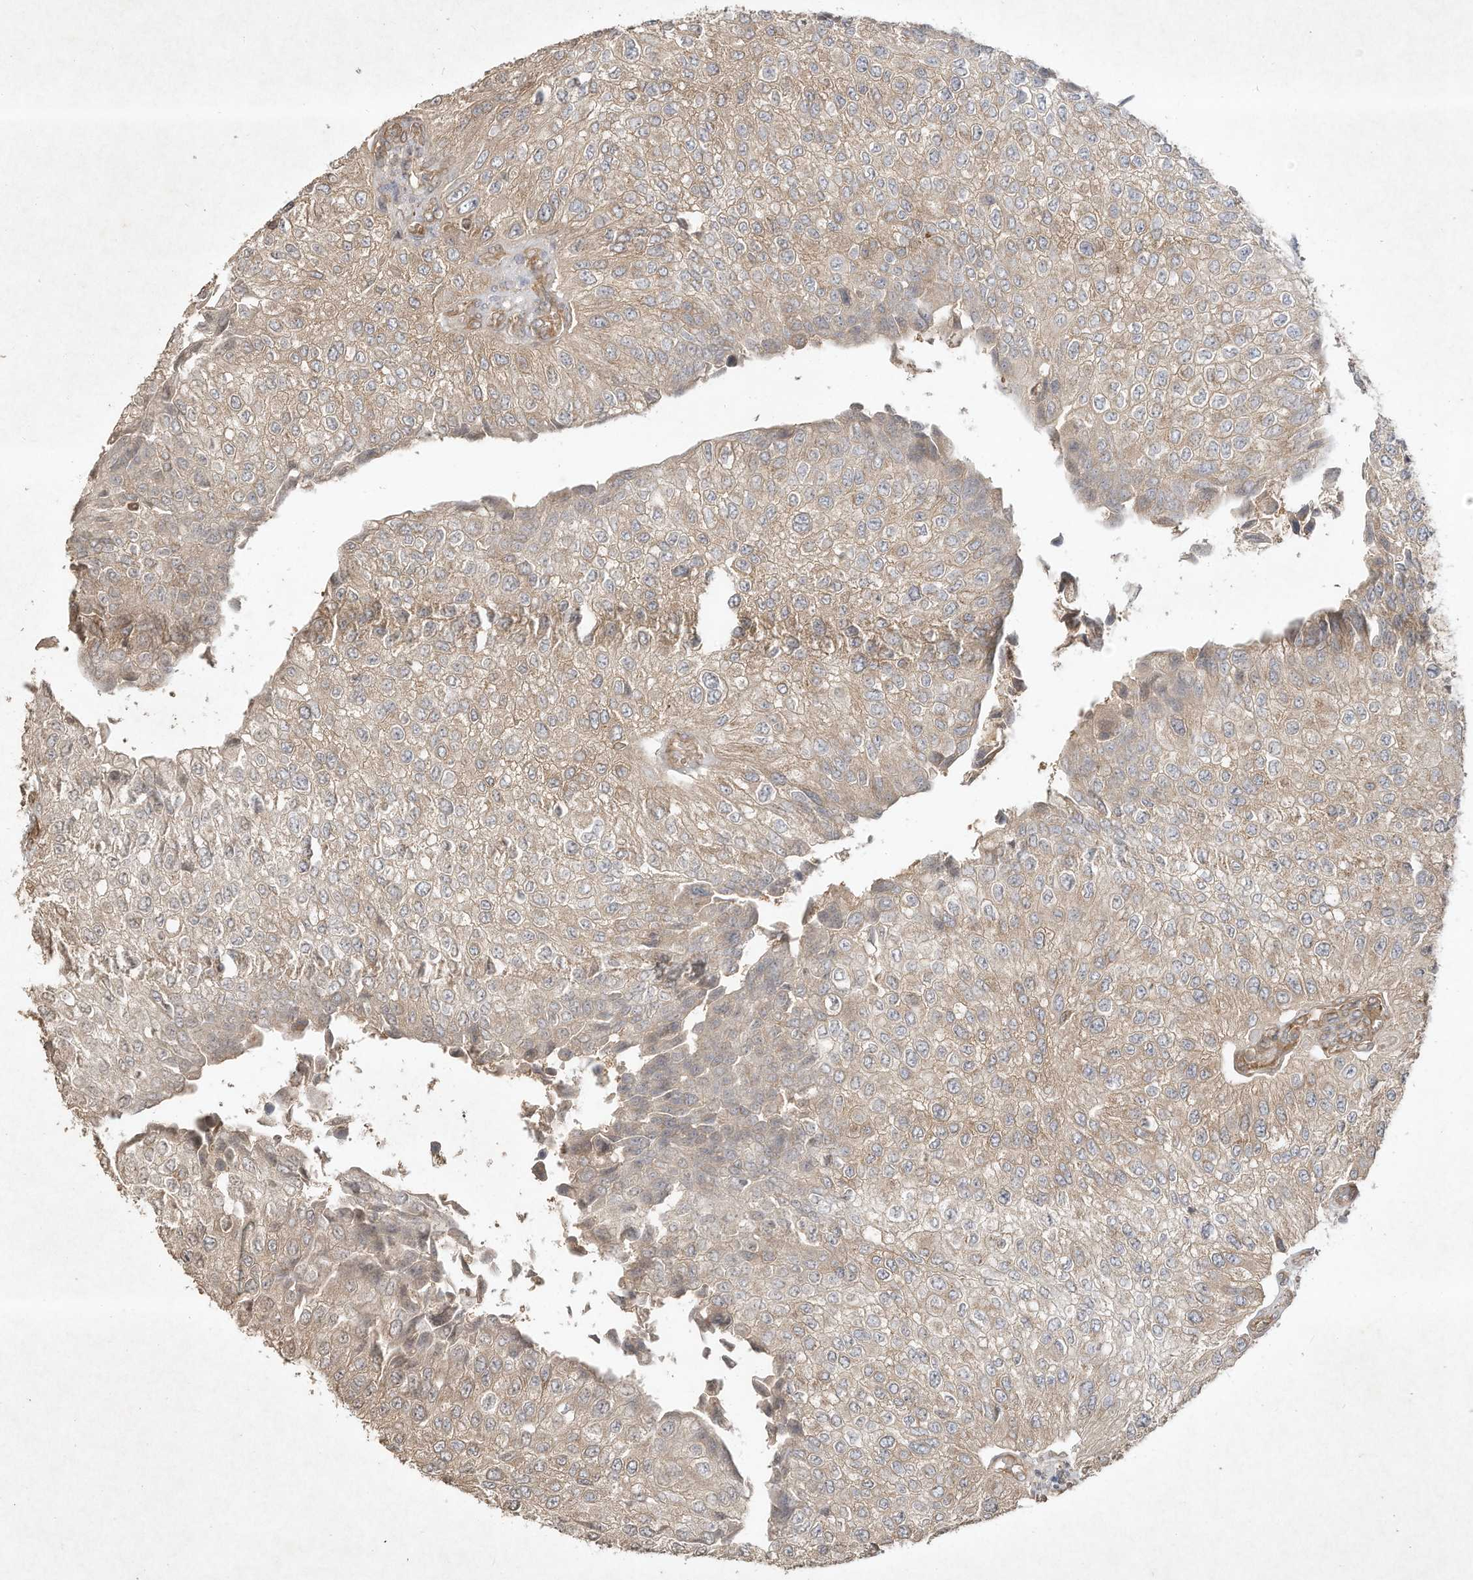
{"staining": {"intensity": "weak", "quantity": ">75%", "location": "cytoplasmic/membranous"}, "tissue": "urothelial cancer", "cell_type": "Tumor cells", "image_type": "cancer", "snomed": [{"axis": "morphology", "description": "Urothelial carcinoma, High grade"}, {"axis": "topography", "description": "Kidney"}, {"axis": "topography", "description": "Urinary bladder"}], "caption": "DAB (3,3'-diaminobenzidine) immunohistochemical staining of urothelial cancer shows weak cytoplasmic/membranous protein expression in approximately >75% of tumor cells. (DAB (3,3'-diaminobenzidine) IHC, brown staining for protein, blue staining for nuclei).", "gene": "DYNC1I2", "patient": {"sex": "male", "age": 77}}